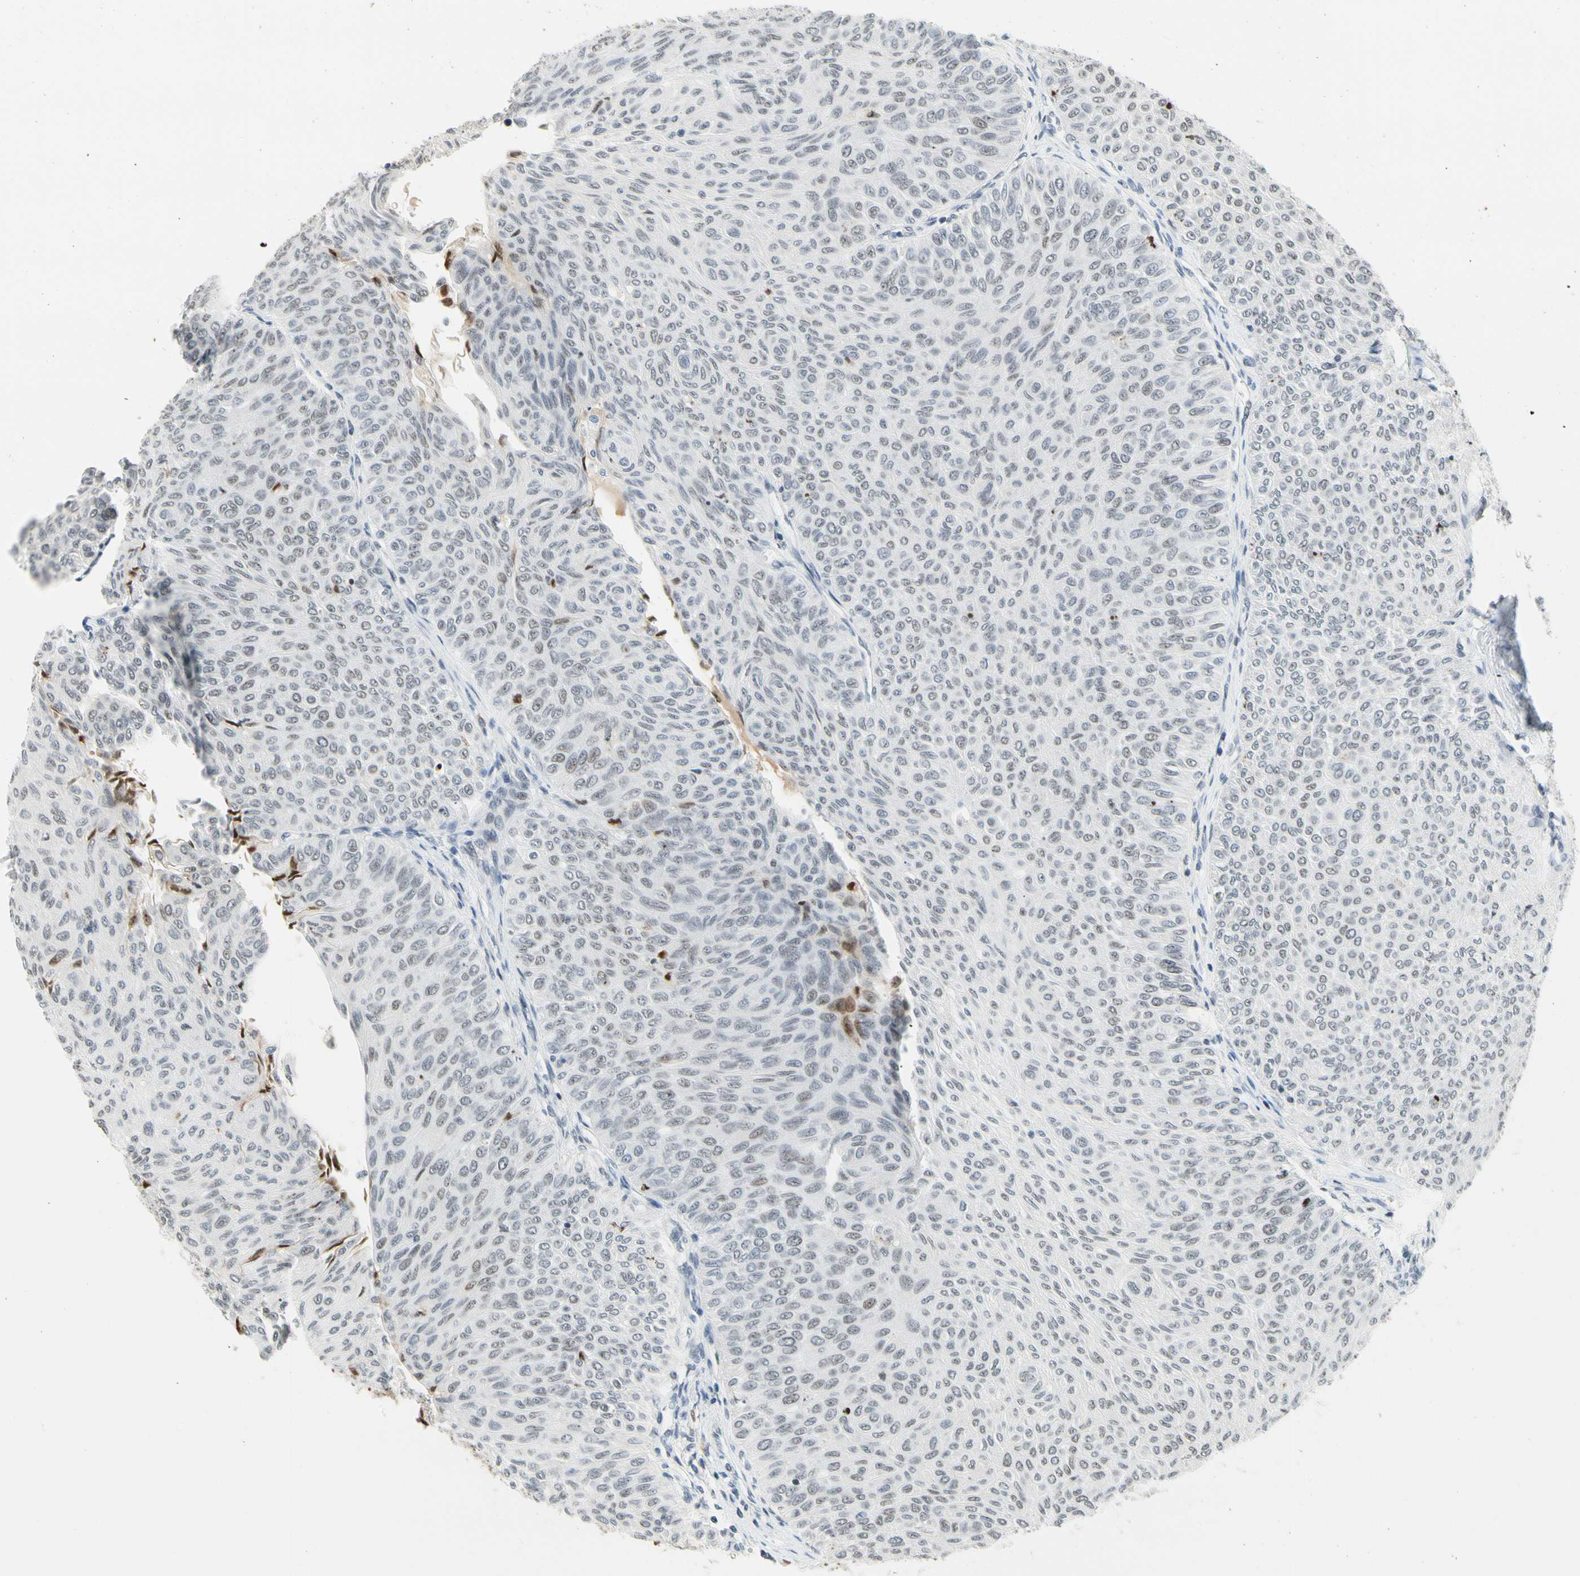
{"staining": {"intensity": "negative", "quantity": "none", "location": "none"}, "tissue": "urothelial cancer", "cell_type": "Tumor cells", "image_type": "cancer", "snomed": [{"axis": "morphology", "description": "Urothelial carcinoma, Low grade"}, {"axis": "topography", "description": "Urinary bladder"}], "caption": "Human urothelial carcinoma (low-grade) stained for a protein using immunohistochemistry exhibits no staining in tumor cells.", "gene": "ZSCAN16", "patient": {"sex": "male", "age": 78}}